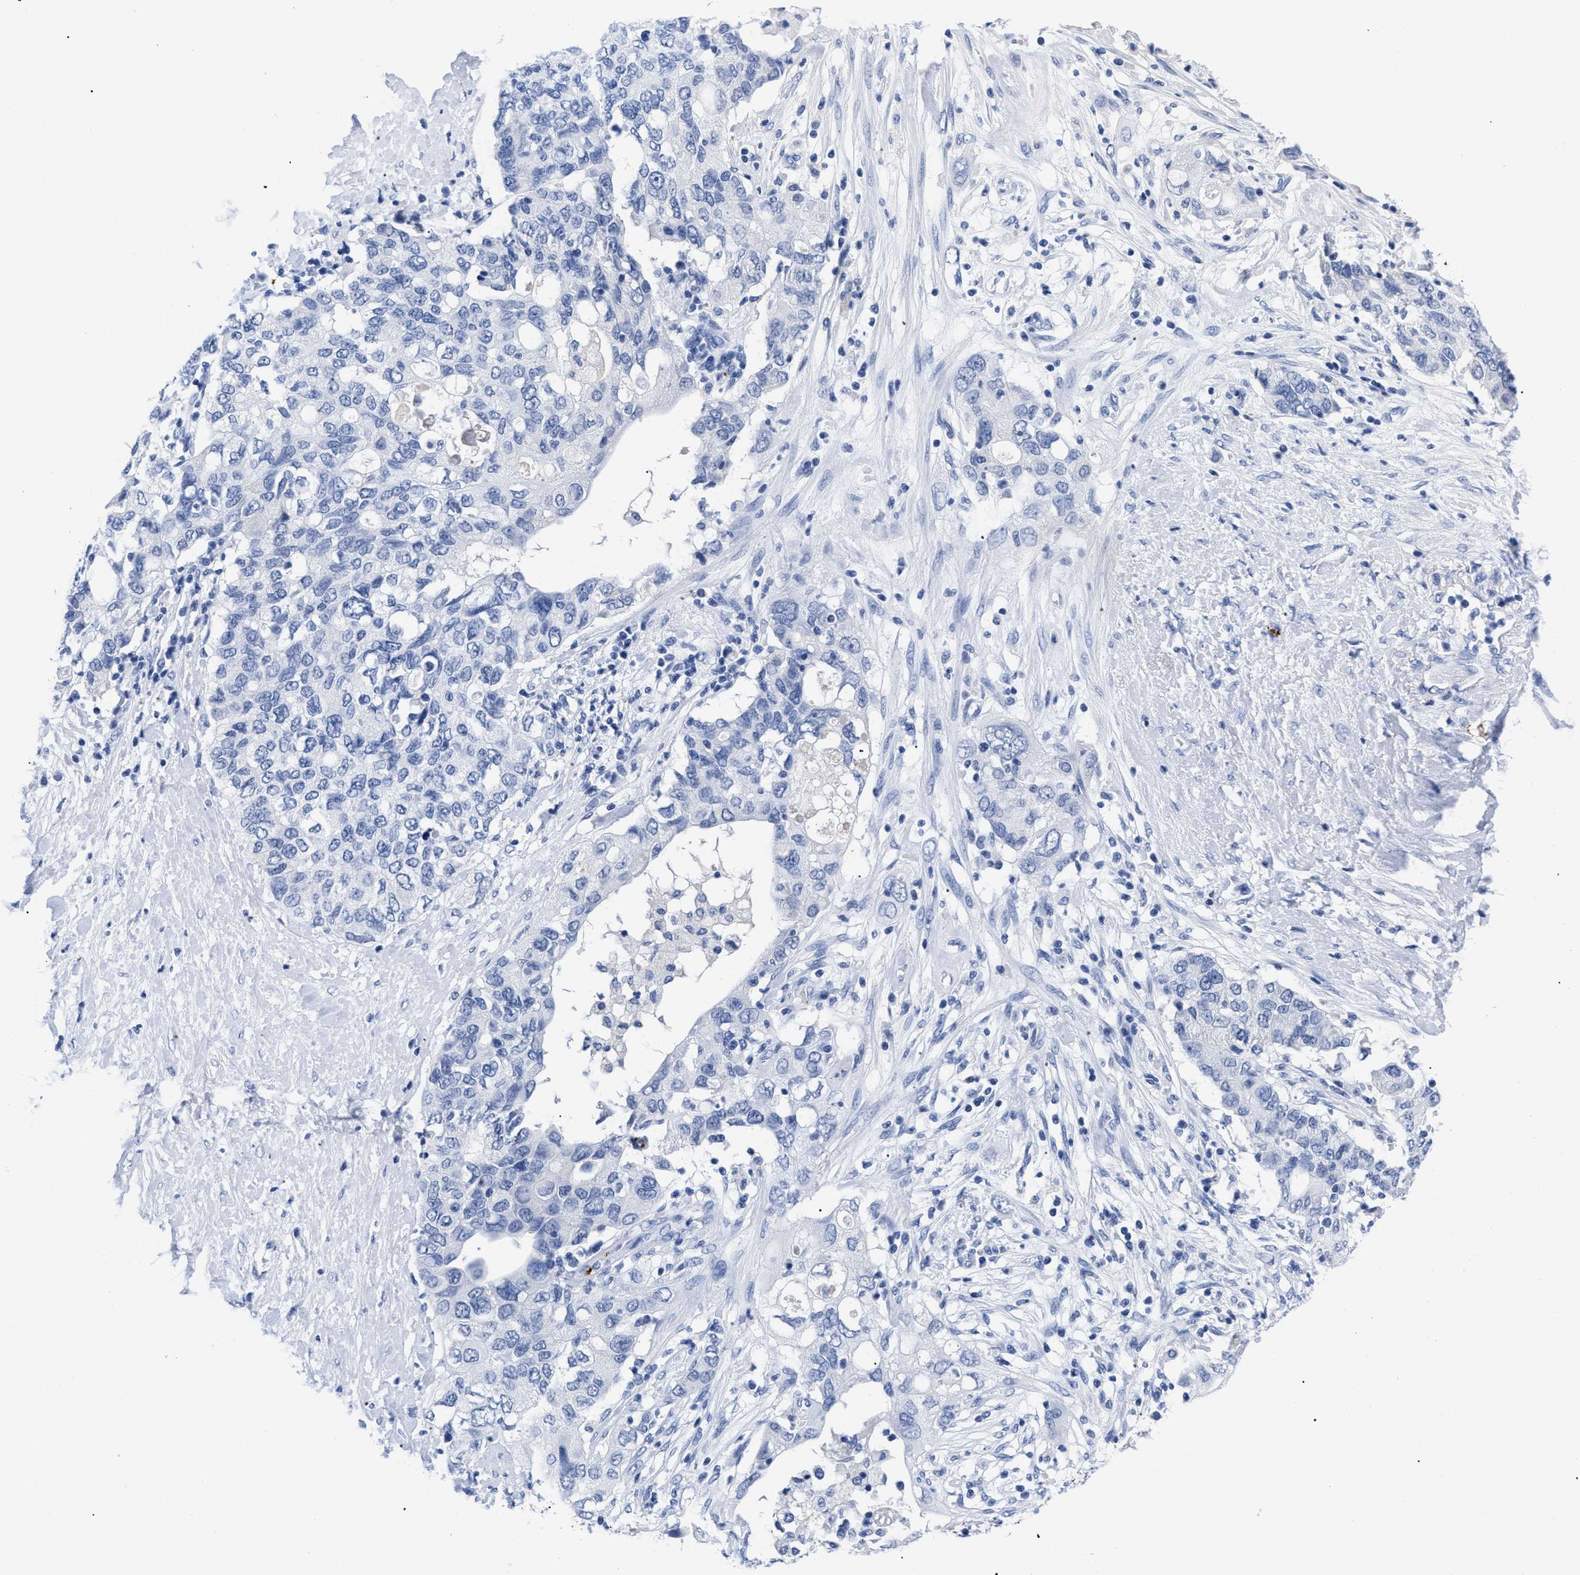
{"staining": {"intensity": "negative", "quantity": "none", "location": "none"}, "tissue": "pancreatic cancer", "cell_type": "Tumor cells", "image_type": "cancer", "snomed": [{"axis": "morphology", "description": "Adenocarcinoma, NOS"}, {"axis": "topography", "description": "Pancreas"}], "caption": "This histopathology image is of pancreatic cancer (adenocarcinoma) stained with immunohistochemistry to label a protein in brown with the nuclei are counter-stained blue. There is no expression in tumor cells.", "gene": "TREML1", "patient": {"sex": "female", "age": 56}}